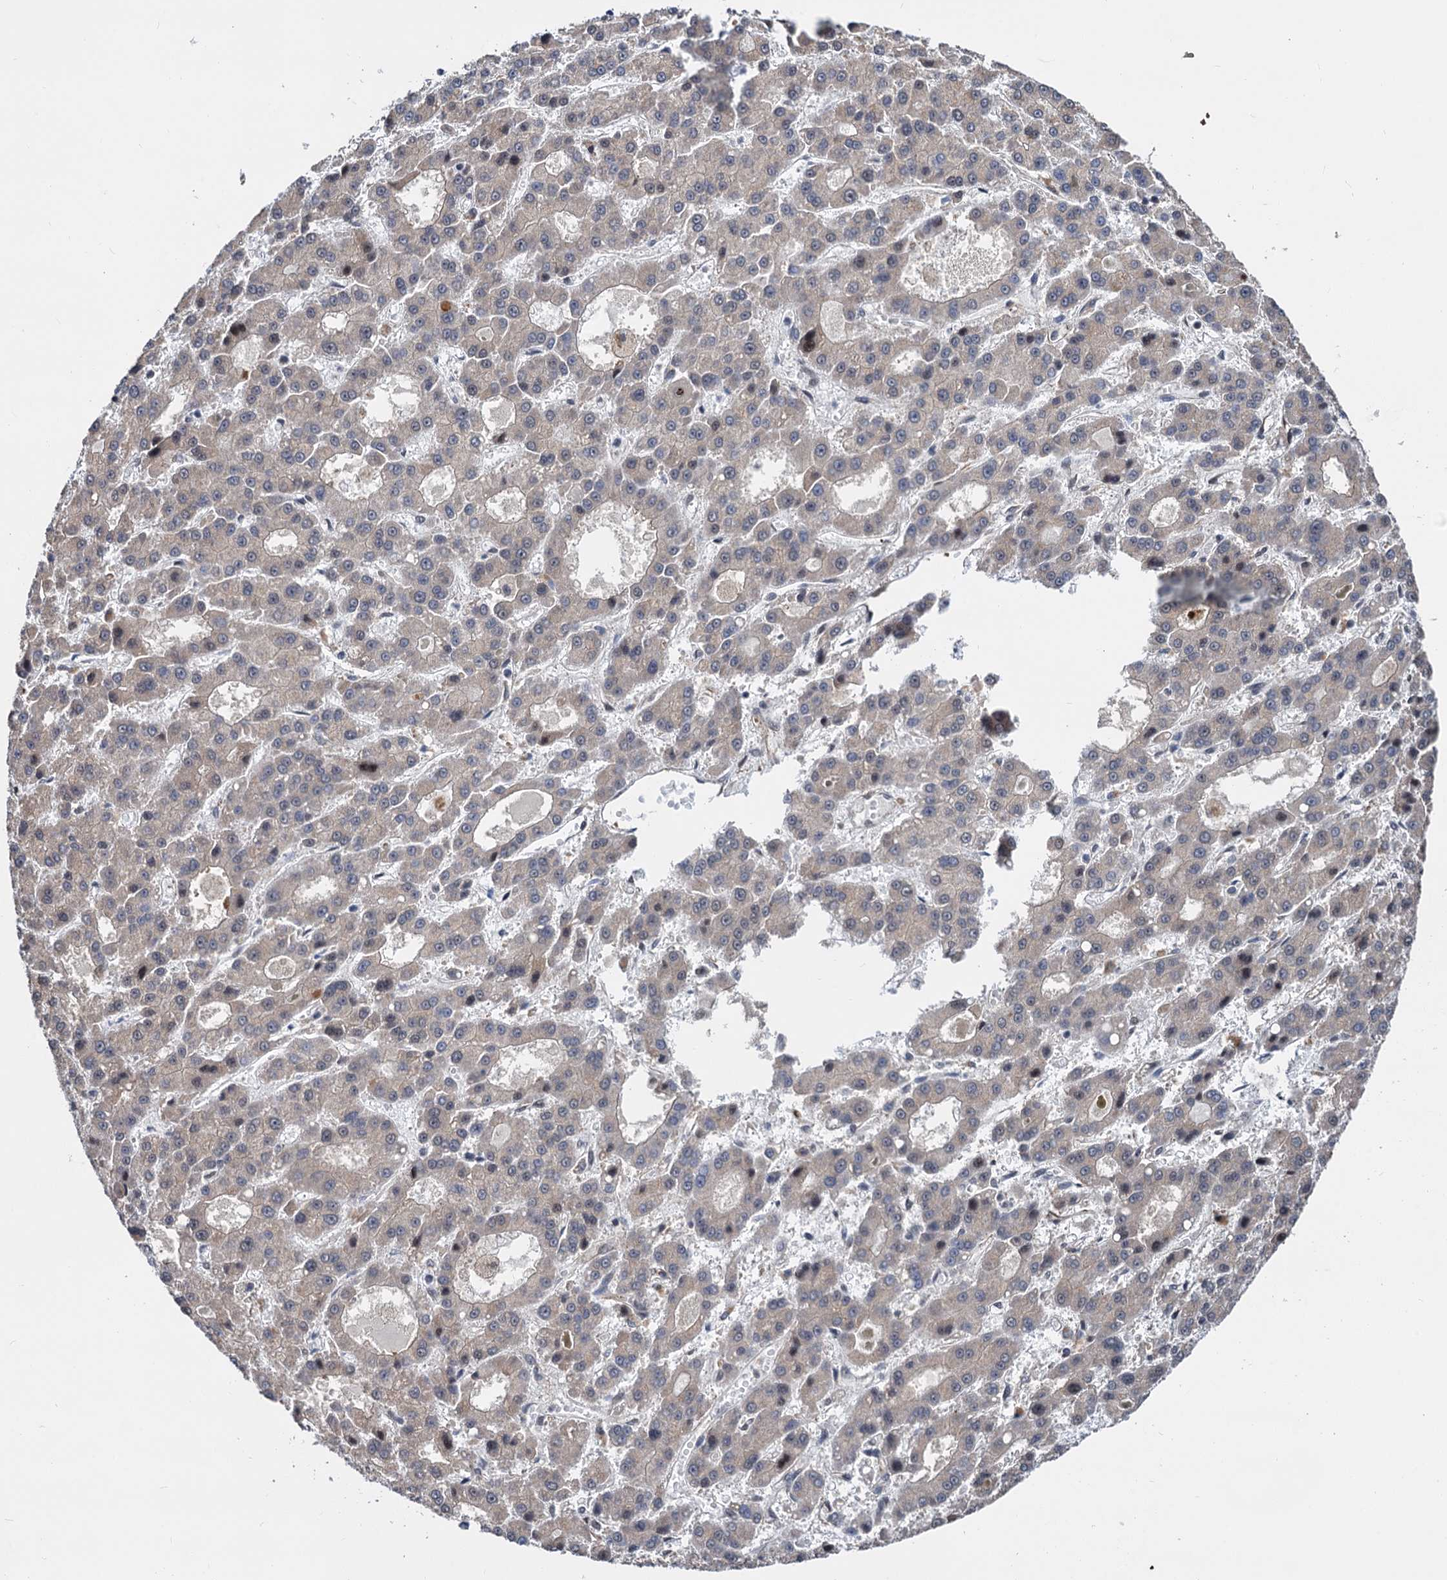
{"staining": {"intensity": "negative", "quantity": "none", "location": "none"}, "tissue": "liver cancer", "cell_type": "Tumor cells", "image_type": "cancer", "snomed": [{"axis": "morphology", "description": "Carcinoma, Hepatocellular, NOS"}, {"axis": "topography", "description": "Liver"}], "caption": "A histopathology image of liver cancer stained for a protein displays no brown staining in tumor cells.", "gene": "PSMD4", "patient": {"sex": "male", "age": 70}}